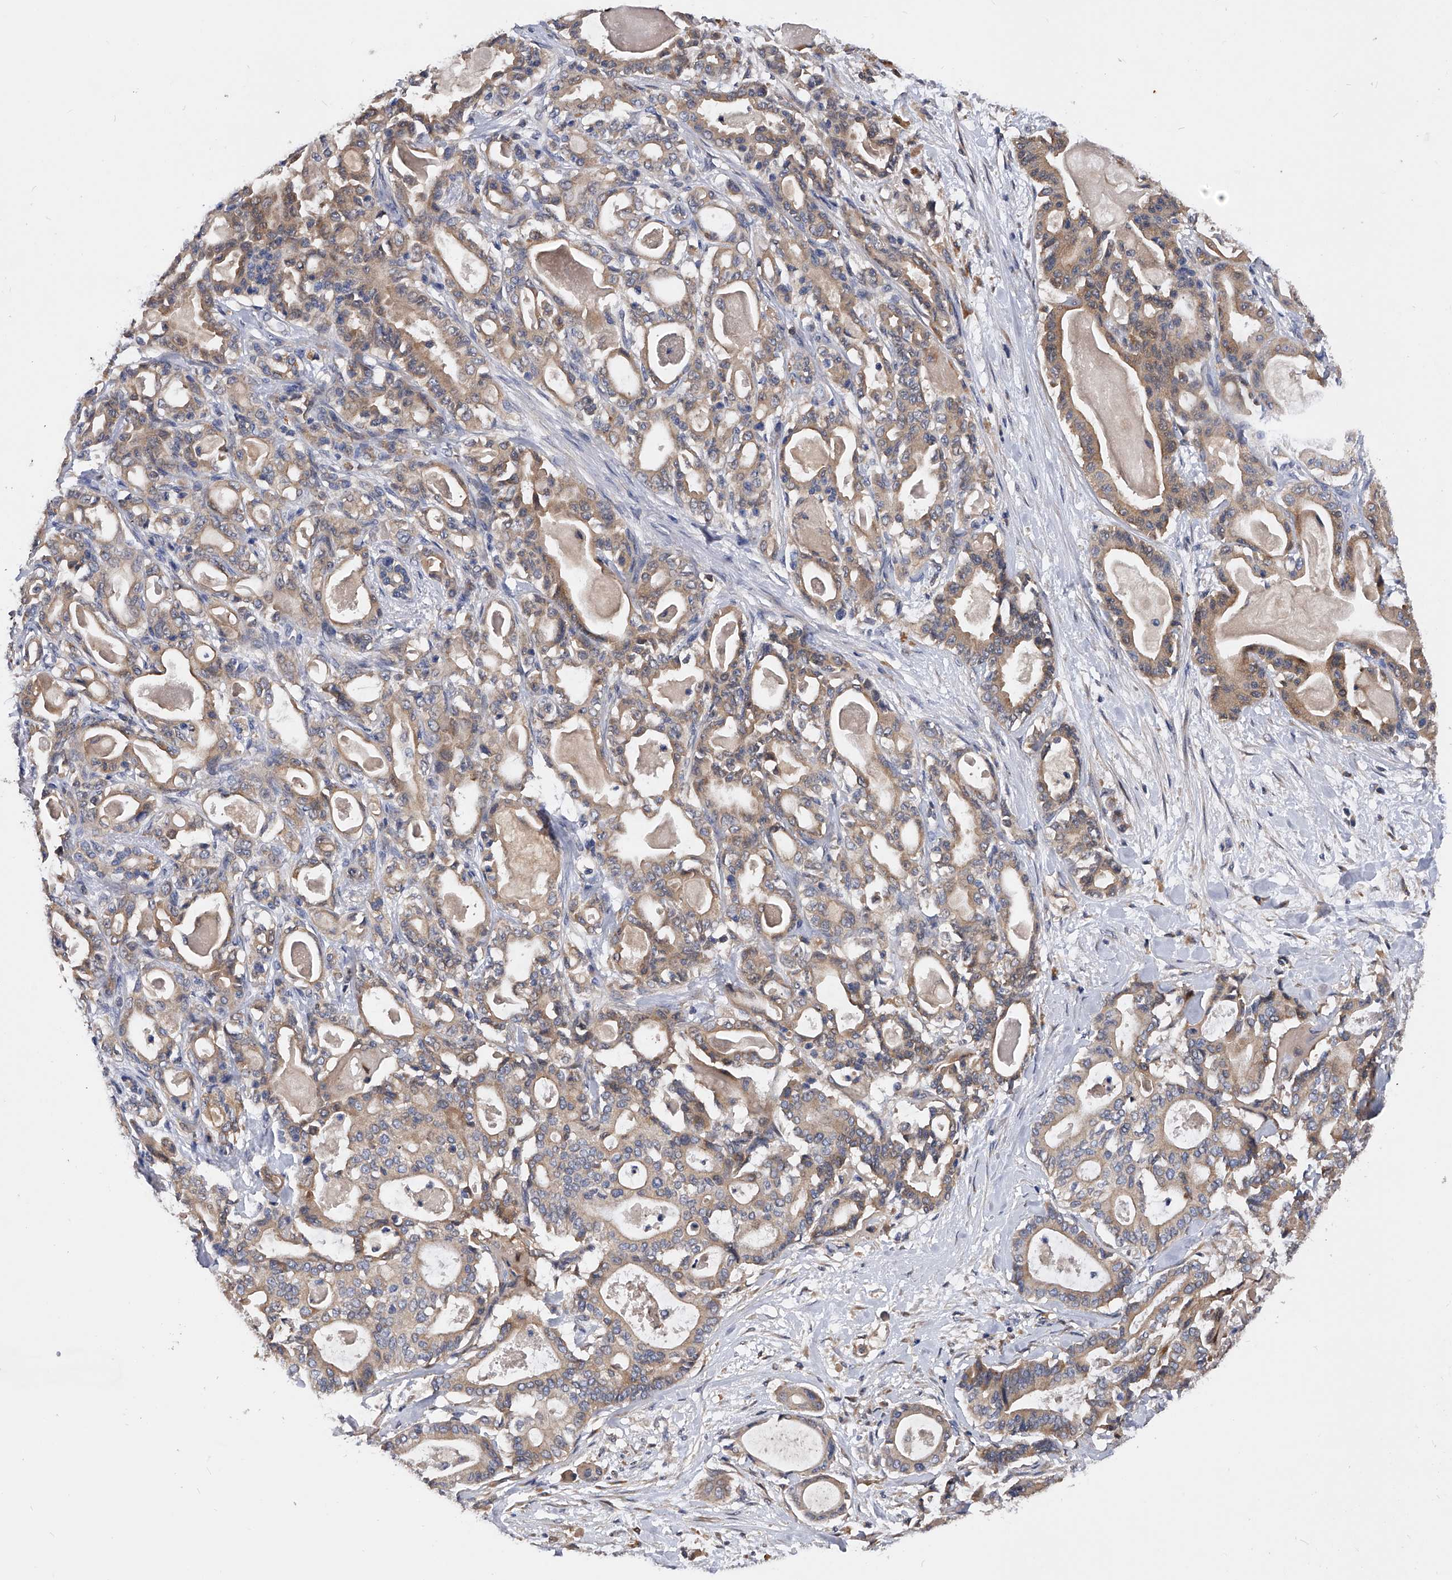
{"staining": {"intensity": "weak", "quantity": ">75%", "location": "cytoplasmic/membranous"}, "tissue": "pancreatic cancer", "cell_type": "Tumor cells", "image_type": "cancer", "snomed": [{"axis": "morphology", "description": "Adenocarcinoma, NOS"}, {"axis": "topography", "description": "Pancreas"}], "caption": "Protein staining by immunohistochemistry (IHC) displays weak cytoplasmic/membranous staining in approximately >75% of tumor cells in pancreatic adenocarcinoma.", "gene": "ARL4C", "patient": {"sex": "male", "age": 63}}